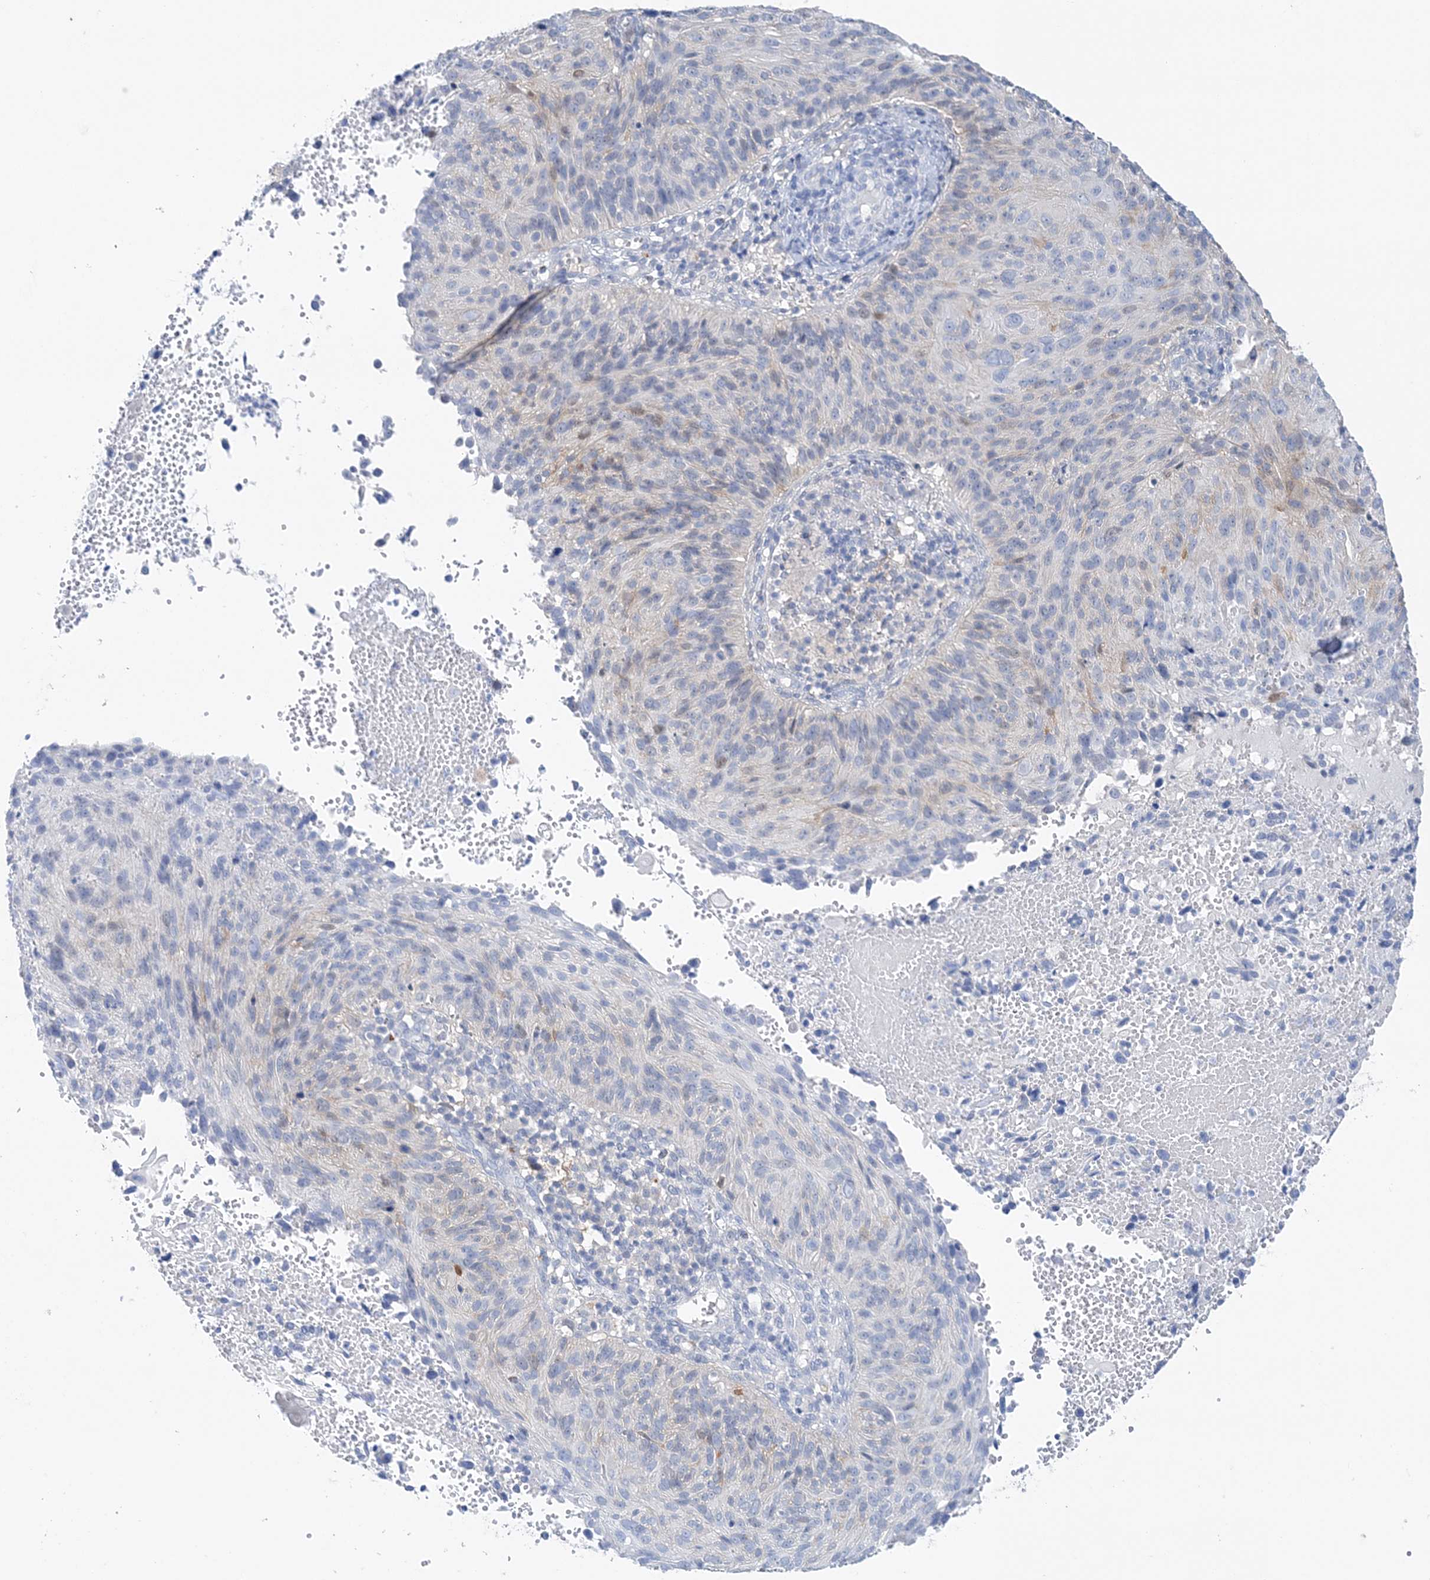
{"staining": {"intensity": "negative", "quantity": "none", "location": "none"}, "tissue": "cervical cancer", "cell_type": "Tumor cells", "image_type": "cancer", "snomed": [{"axis": "morphology", "description": "Squamous cell carcinoma, NOS"}, {"axis": "topography", "description": "Cervix"}], "caption": "This is an IHC histopathology image of cervical cancer. There is no positivity in tumor cells.", "gene": "HMGCS1", "patient": {"sex": "female", "age": 74}}